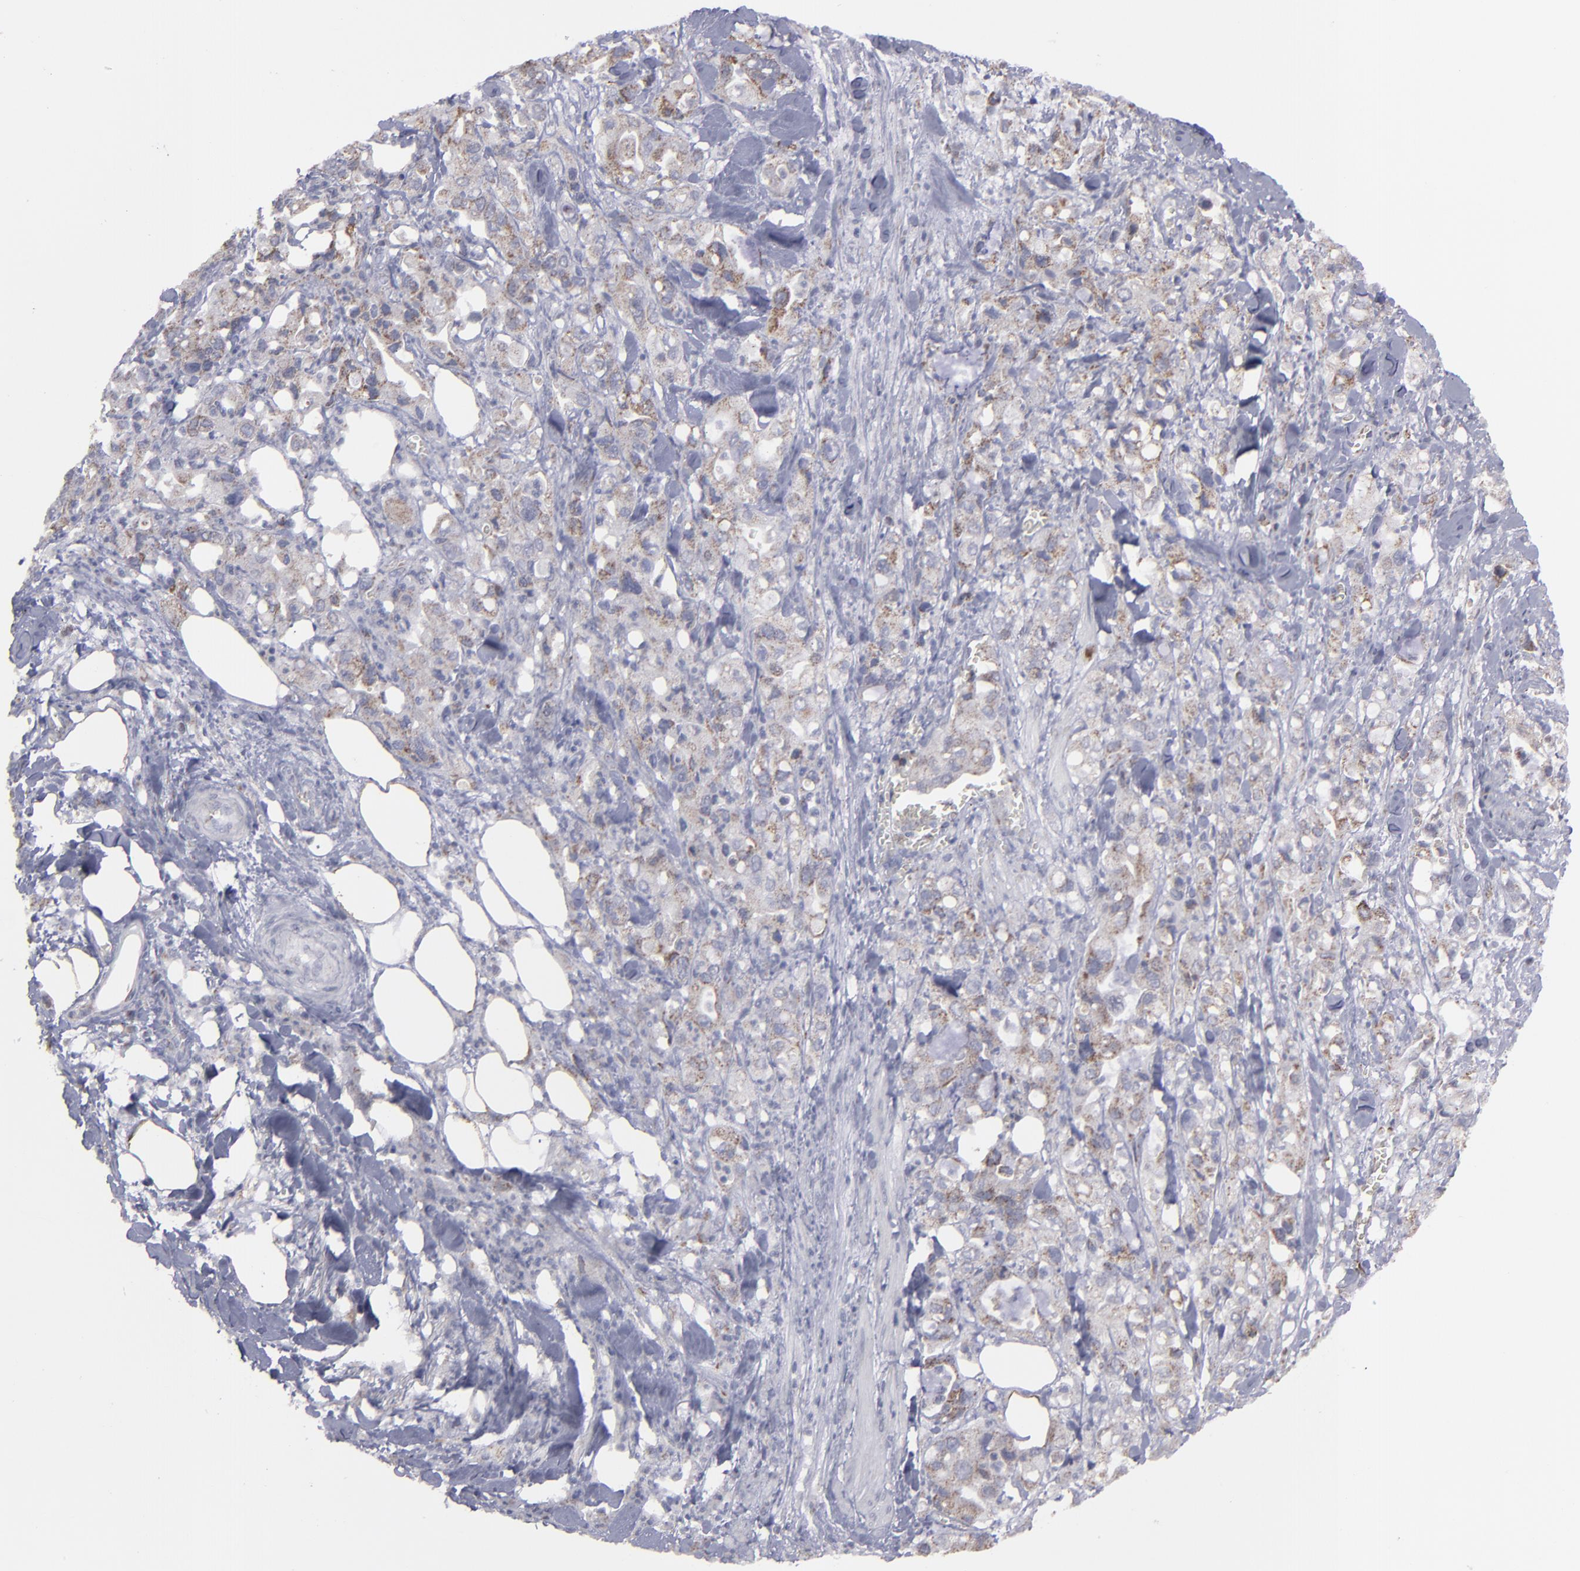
{"staining": {"intensity": "weak", "quantity": "25%-75%", "location": "cytoplasmic/membranous"}, "tissue": "pancreatic cancer", "cell_type": "Tumor cells", "image_type": "cancer", "snomed": [{"axis": "morphology", "description": "Adenocarcinoma, NOS"}, {"axis": "topography", "description": "Pancreas"}], "caption": "Immunohistochemical staining of human adenocarcinoma (pancreatic) exhibits weak cytoplasmic/membranous protein positivity in about 25%-75% of tumor cells. (DAB (3,3'-diaminobenzidine) IHC, brown staining for protein, blue staining for nuclei).", "gene": "MYOM2", "patient": {"sex": "male", "age": 70}}